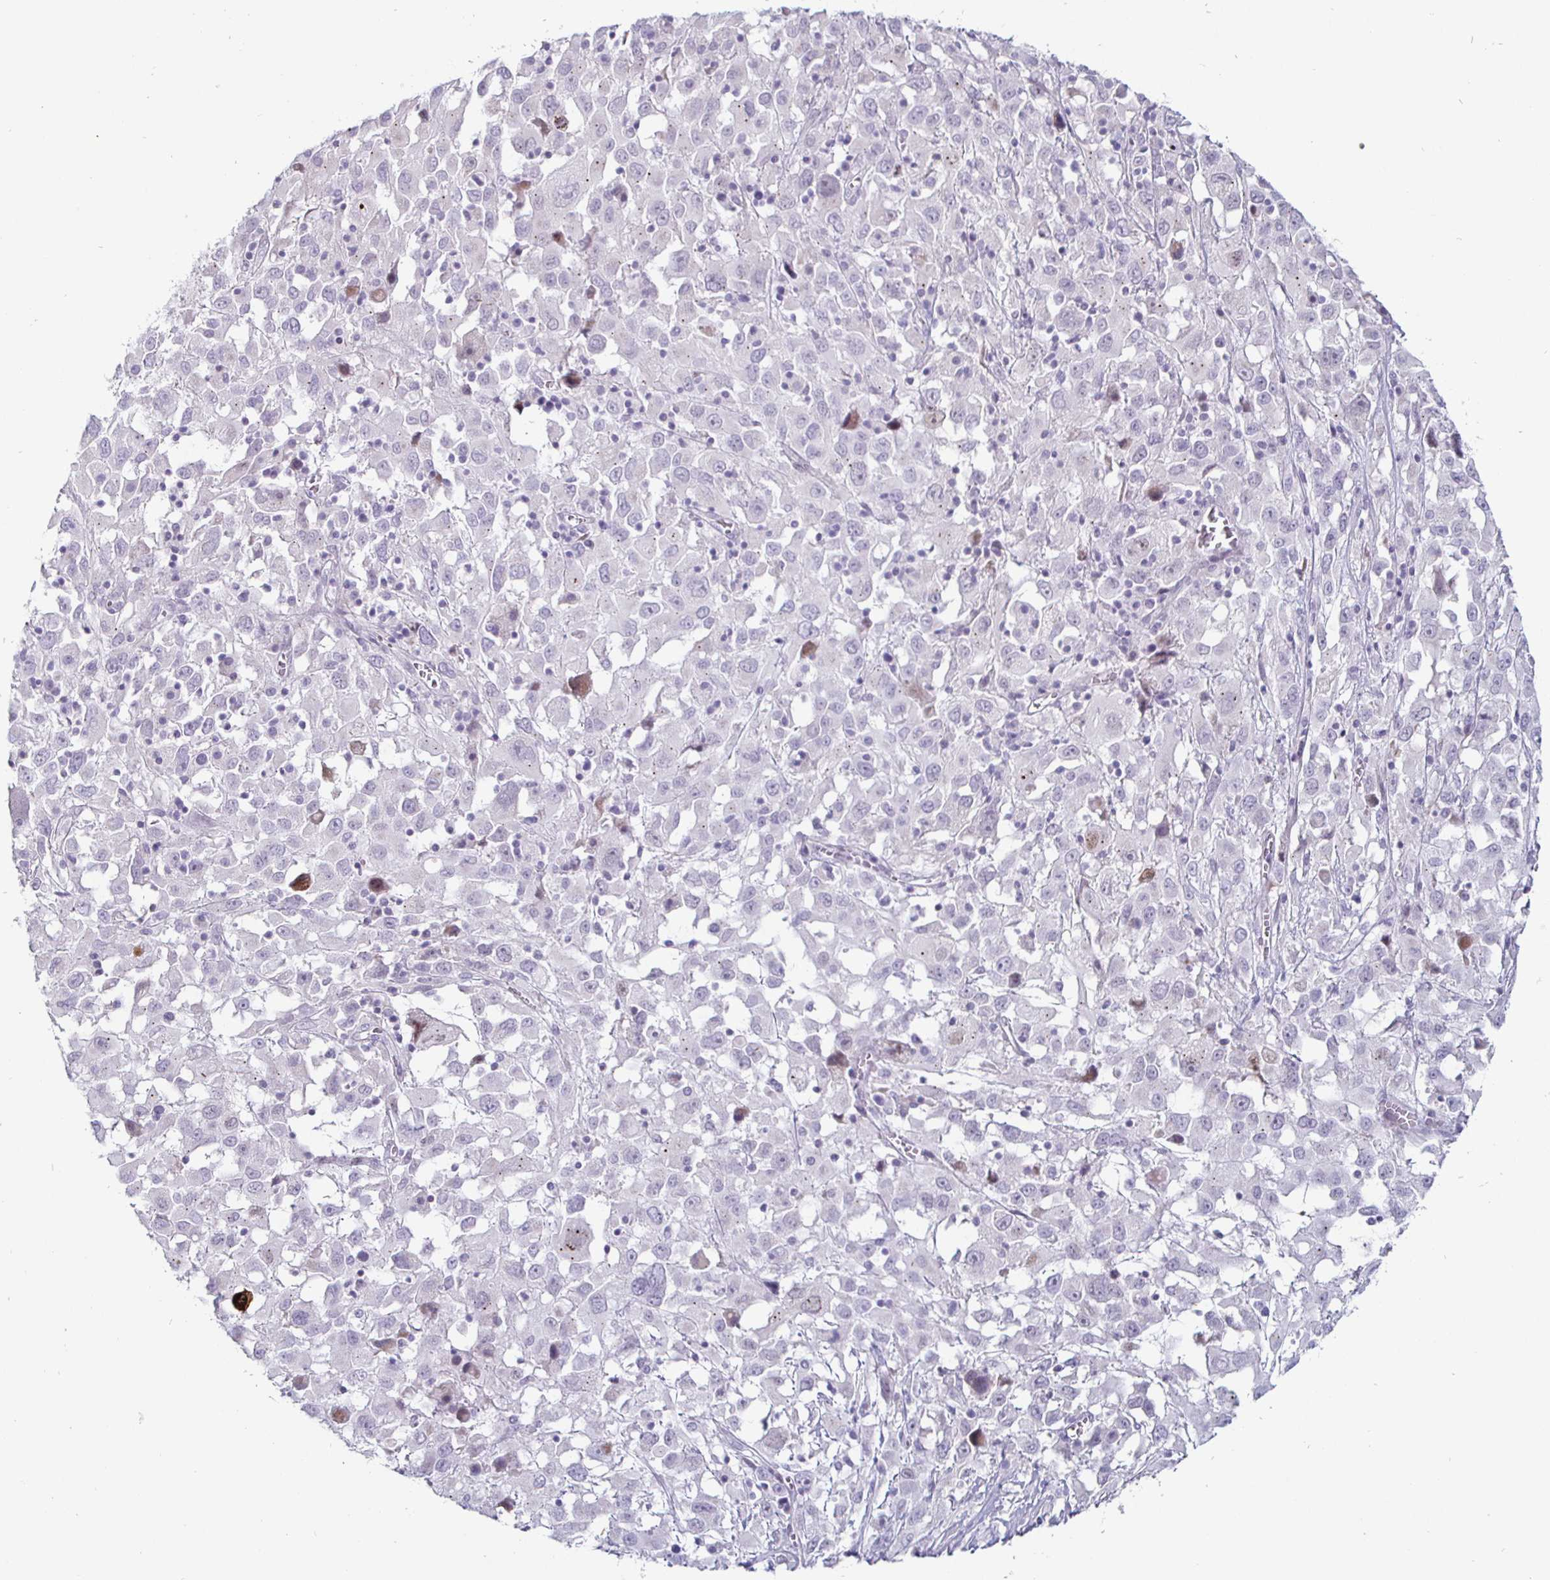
{"staining": {"intensity": "moderate", "quantity": "<25%", "location": "nuclear"}, "tissue": "melanoma", "cell_type": "Tumor cells", "image_type": "cancer", "snomed": [{"axis": "morphology", "description": "Malignant melanoma, Metastatic site"}, {"axis": "topography", "description": "Soft tissue"}], "caption": "Brown immunohistochemical staining in human melanoma demonstrates moderate nuclear staining in approximately <25% of tumor cells.", "gene": "DMRTB1", "patient": {"sex": "male", "age": 50}}